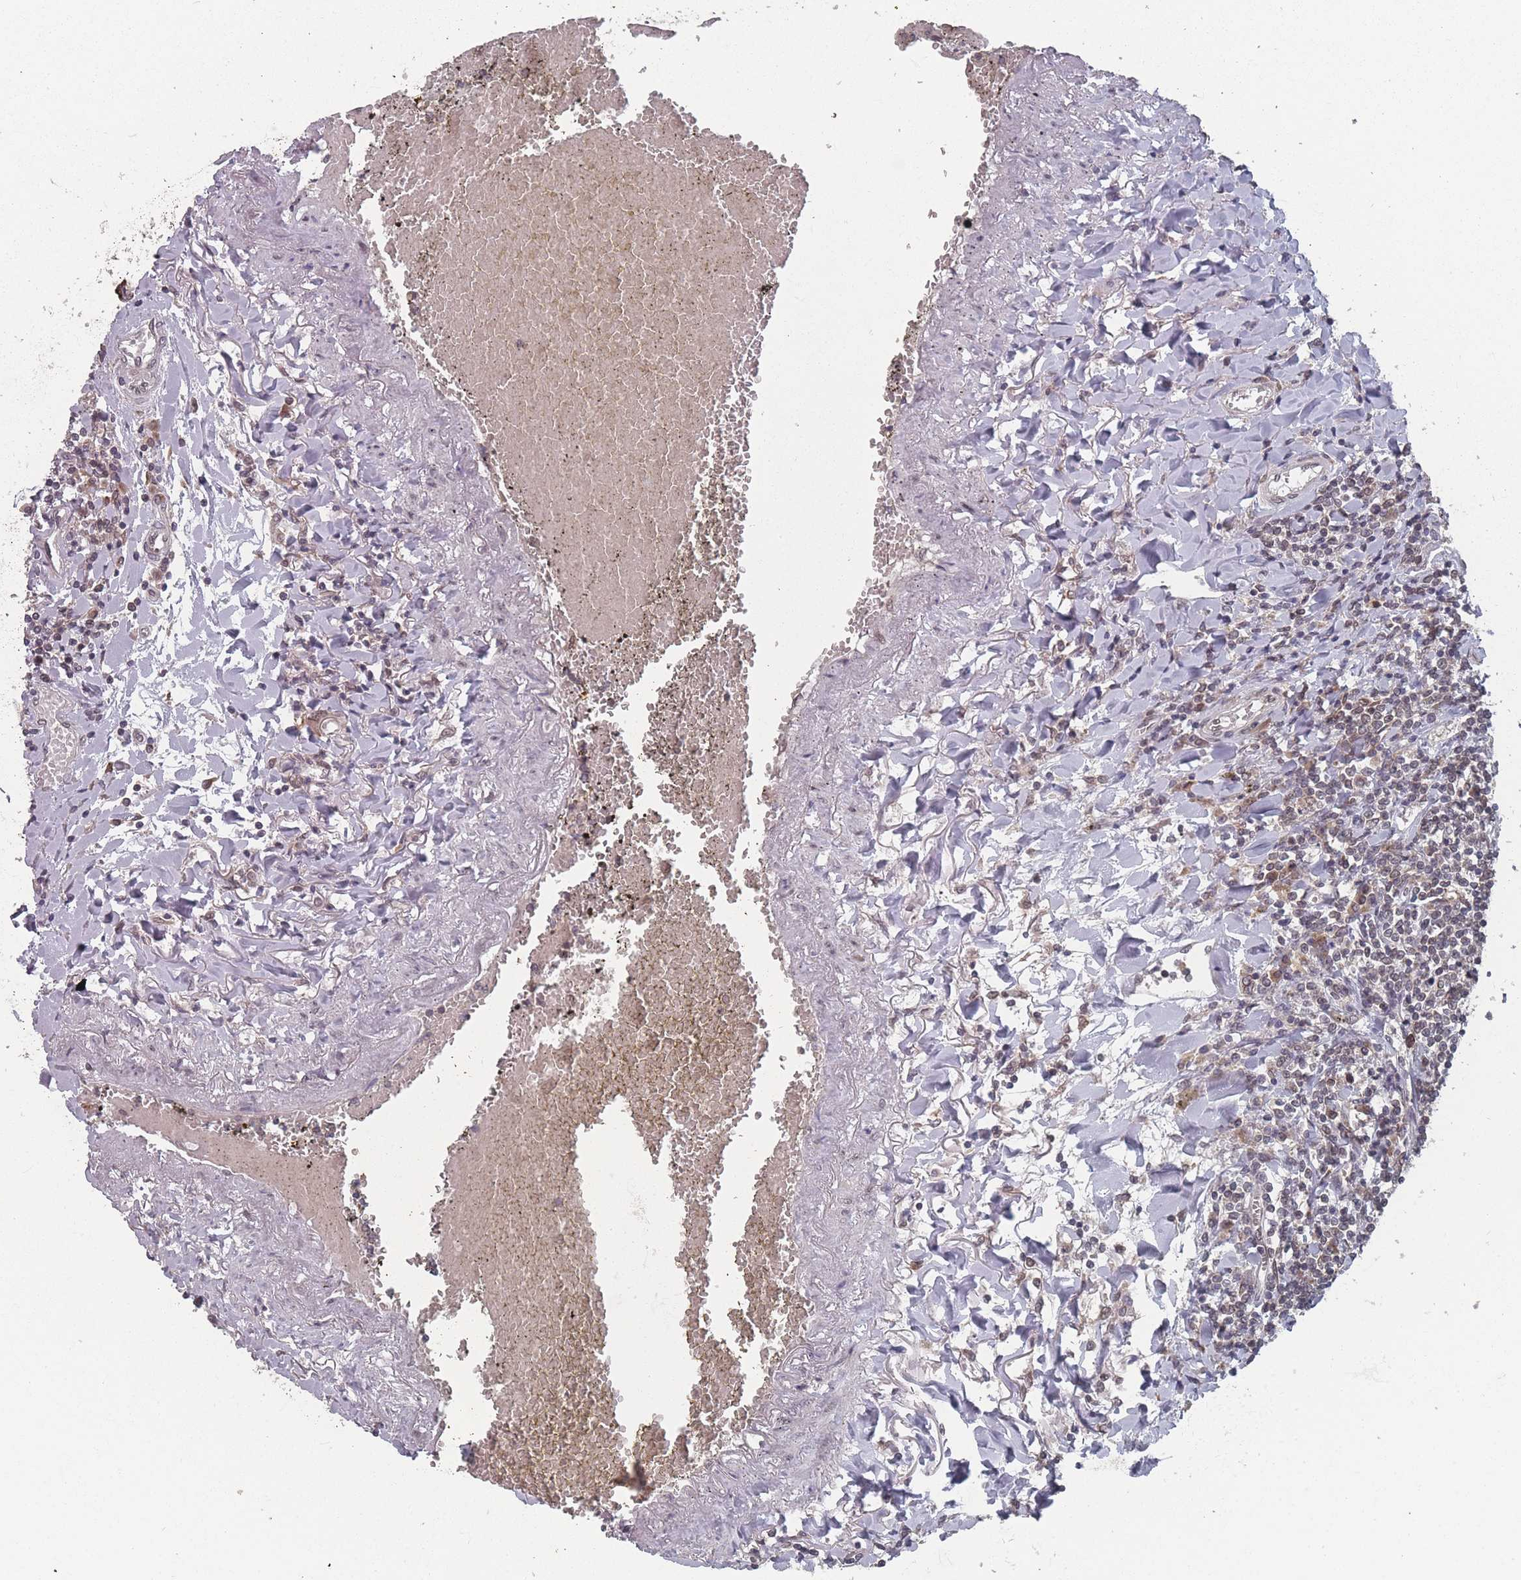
{"staining": {"intensity": "weak", "quantity": ">75%", "location": "nuclear"}, "tissue": "lymphoma", "cell_type": "Tumor cells", "image_type": "cancer", "snomed": [{"axis": "morphology", "description": "Malignant lymphoma, non-Hodgkin's type, Low grade"}, {"axis": "topography", "description": "Lung"}], "caption": "A brown stain highlights weak nuclear staining of a protein in human low-grade malignant lymphoma, non-Hodgkin's type tumor cells.", "gene": "TBC1D25", "patient": {"sex": "female", "age": 71}}